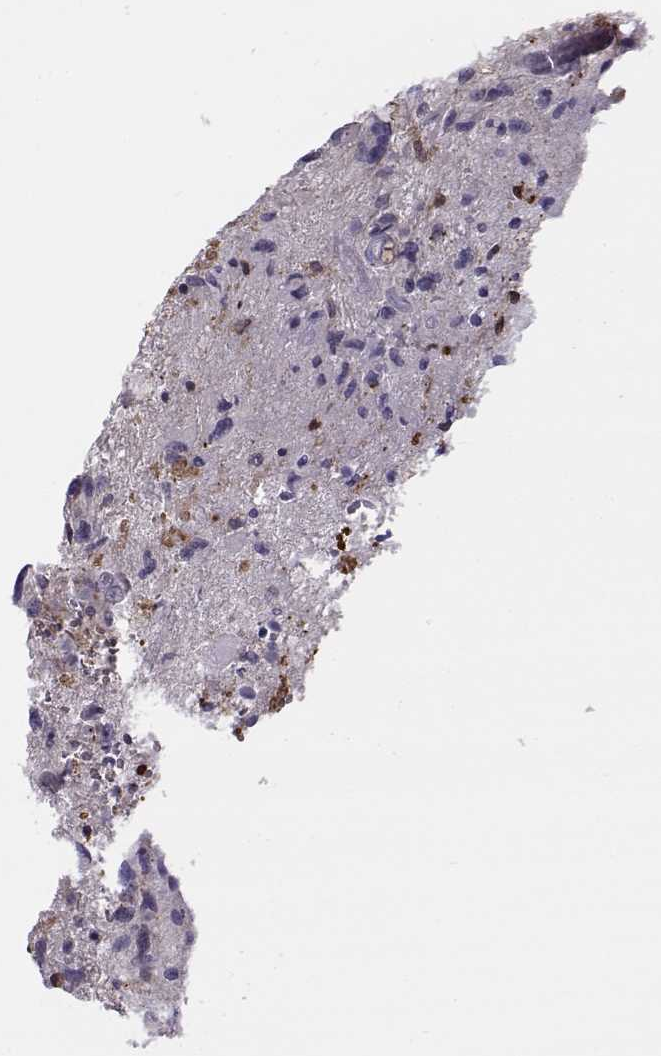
{"staining": {"intensity": "negative", "quantity": "none", "location": "none"}, "tissue": "glioma", "cell_type": "Tumor cells", "image_type": "cancer", "snomed": [{"axis": "morphology", "description": "Glioma, malignant, NOS"}, {"axis": "morphology", "description": "Glioma, malignant, High grade"}, {"axis": "topography", "description": "Brain"}], "caption": "Tumor cells are negative for brown protein staining in malignant glioma (high-grade).", "gene": "UCP3", "patient": {"sex": "female", "age": 71}}